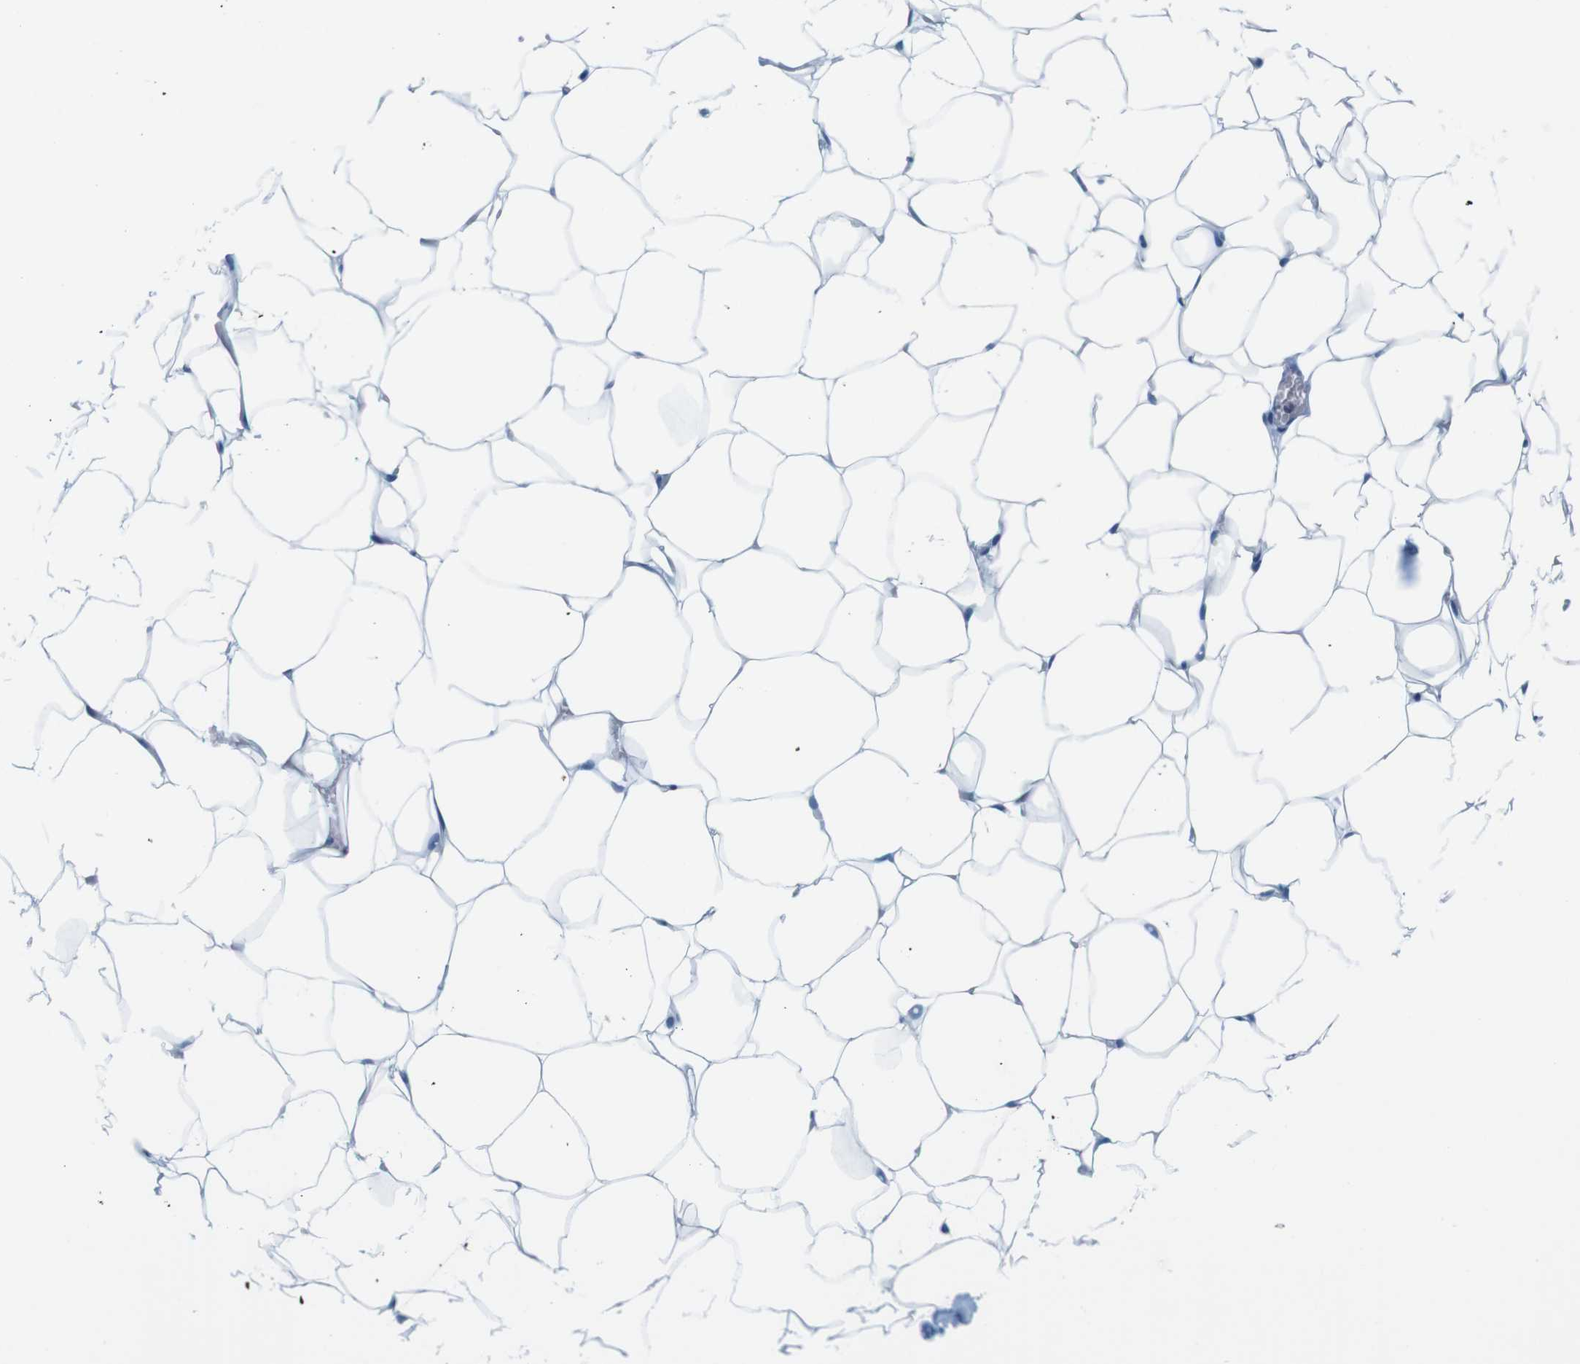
{"staining": {"intensity": "negative", "quantity": "none", "location": "none"}, "tissue": "adipose tissue", "cell_type": "Adipocytes", "image_type": "normal", "snomed": [{"axis": "morphology", "description": "Normal tissue, NOS"}, {"axis": "topography", "description": "Breast"}, {"axis": "topography", "description": "Adipose tissue"}], "caption": "The photomicrograph shows no significant staining in adipocytes of adipose tissue. Brightfield microscopy of immunohistochemistry (IHC) stained with DAB (3,3'-diaminobenzidine) (brown) and hematoxylin (blue), captured at high magnification.", "gene": "CYP2C9", "patient": {"sex": "female", "age": 25}}